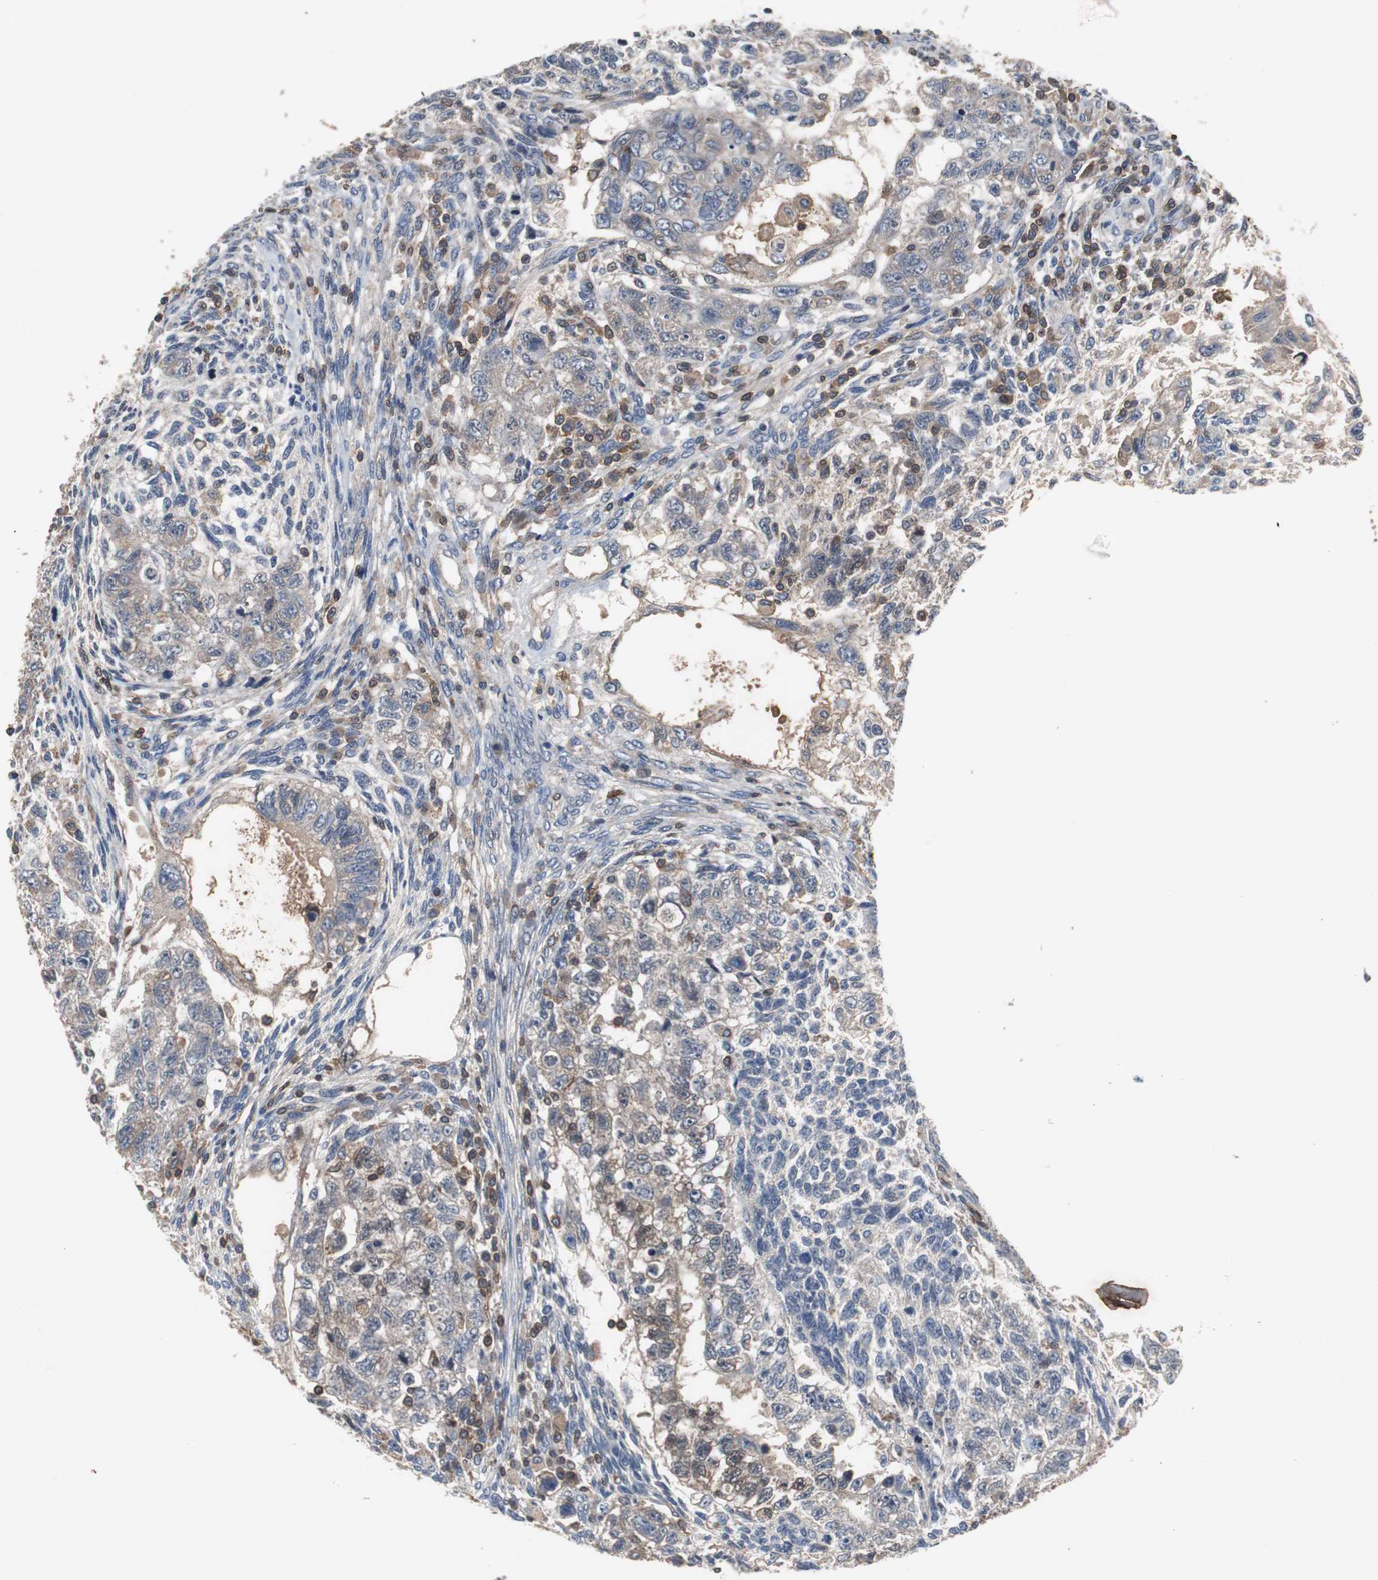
{"staining": {"intensity": "weak", "quantity": ">75%", "location": "cytoplasmic/membranous"}, "tissue": "testis cancer", "cell_type": "Tumor cells", "image_type": "cancer", "snomed": [{"axis": "morphology", "description": "Normal tissue, NOS"}, {"axis": "morphology", "description": "Carcinoma, Embryonal, NOS"}, {"axis": "topography", "description": "Testis"}], "caption": "High-magnification brightfield microscopy of embryonal carcinoma (testis) stained with DAB (brown) and counterstained with hematoxylin (blue). tumor cells exhibit weak cytoplasmic/membranous expression is identified in about>75% of cells.", "gene": "CALB2", "patient": {"sex": "male", "age": 36}}